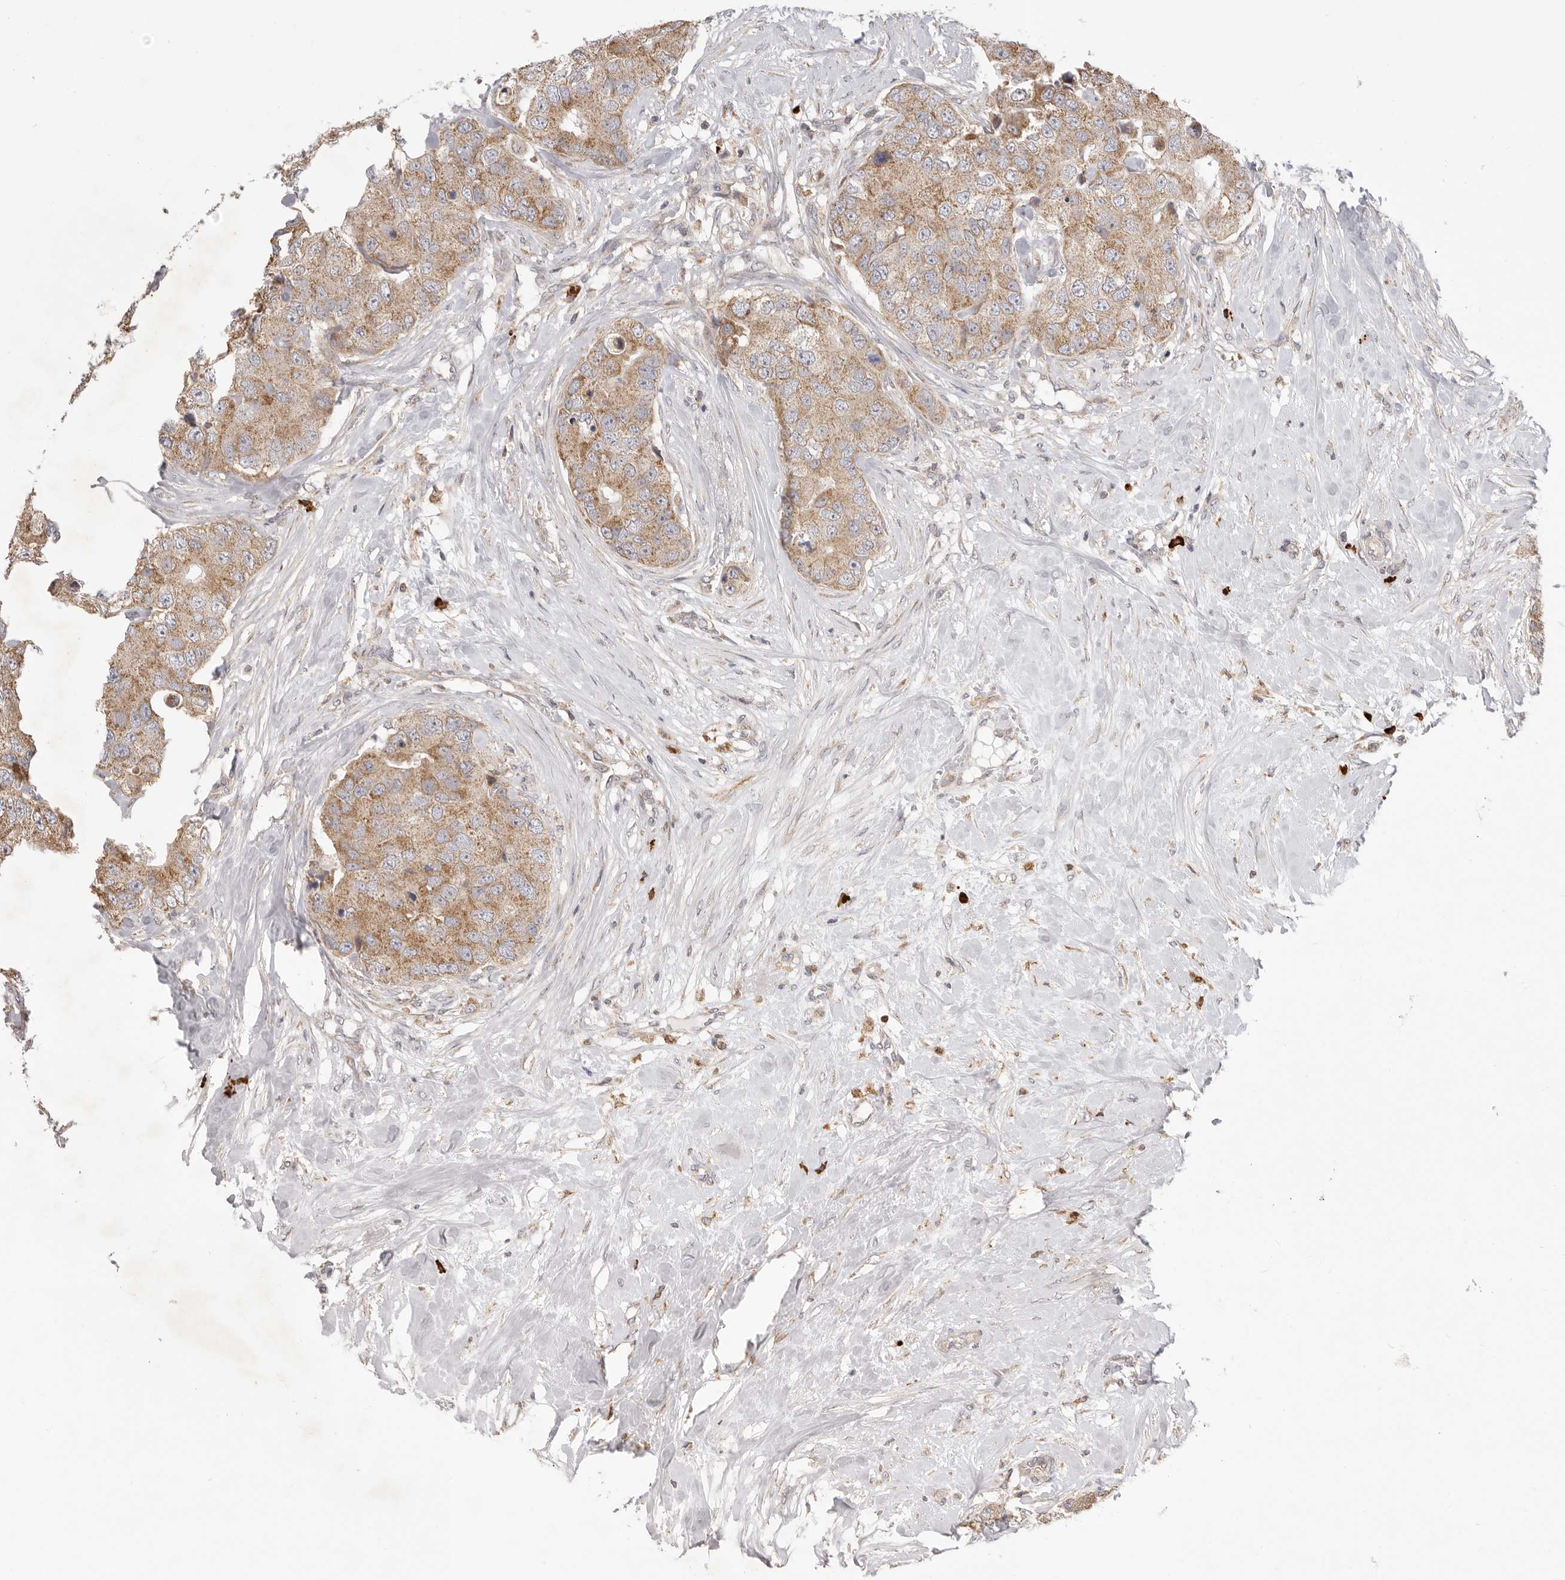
{"staining": {"intensity": "moderate", "quantity": ">75%", "location": "cytoplasmic/membranous"}, "tissue": "breast cancer", "cell_type": "Tumor cells", "image_type": "cancer", "snomed": [{"axis": "morphology", "description": "Duct carcinoma"}, {"axis": "topography", "description": "Breast"}], "caption": "Immunohistochemistry (IHC) histopathology image of neoplastic tissue: human invasive ductal carcinoma (breast) stained using IHC demonstrates medium levels of moderate protein expression localized specifically in the cytoplasmic/membranous of tumor cells, appearing as a cytoplasmic/membranous brown color.", "gene": "USH1C", "patient": {"sex": "female", "age": 62}}